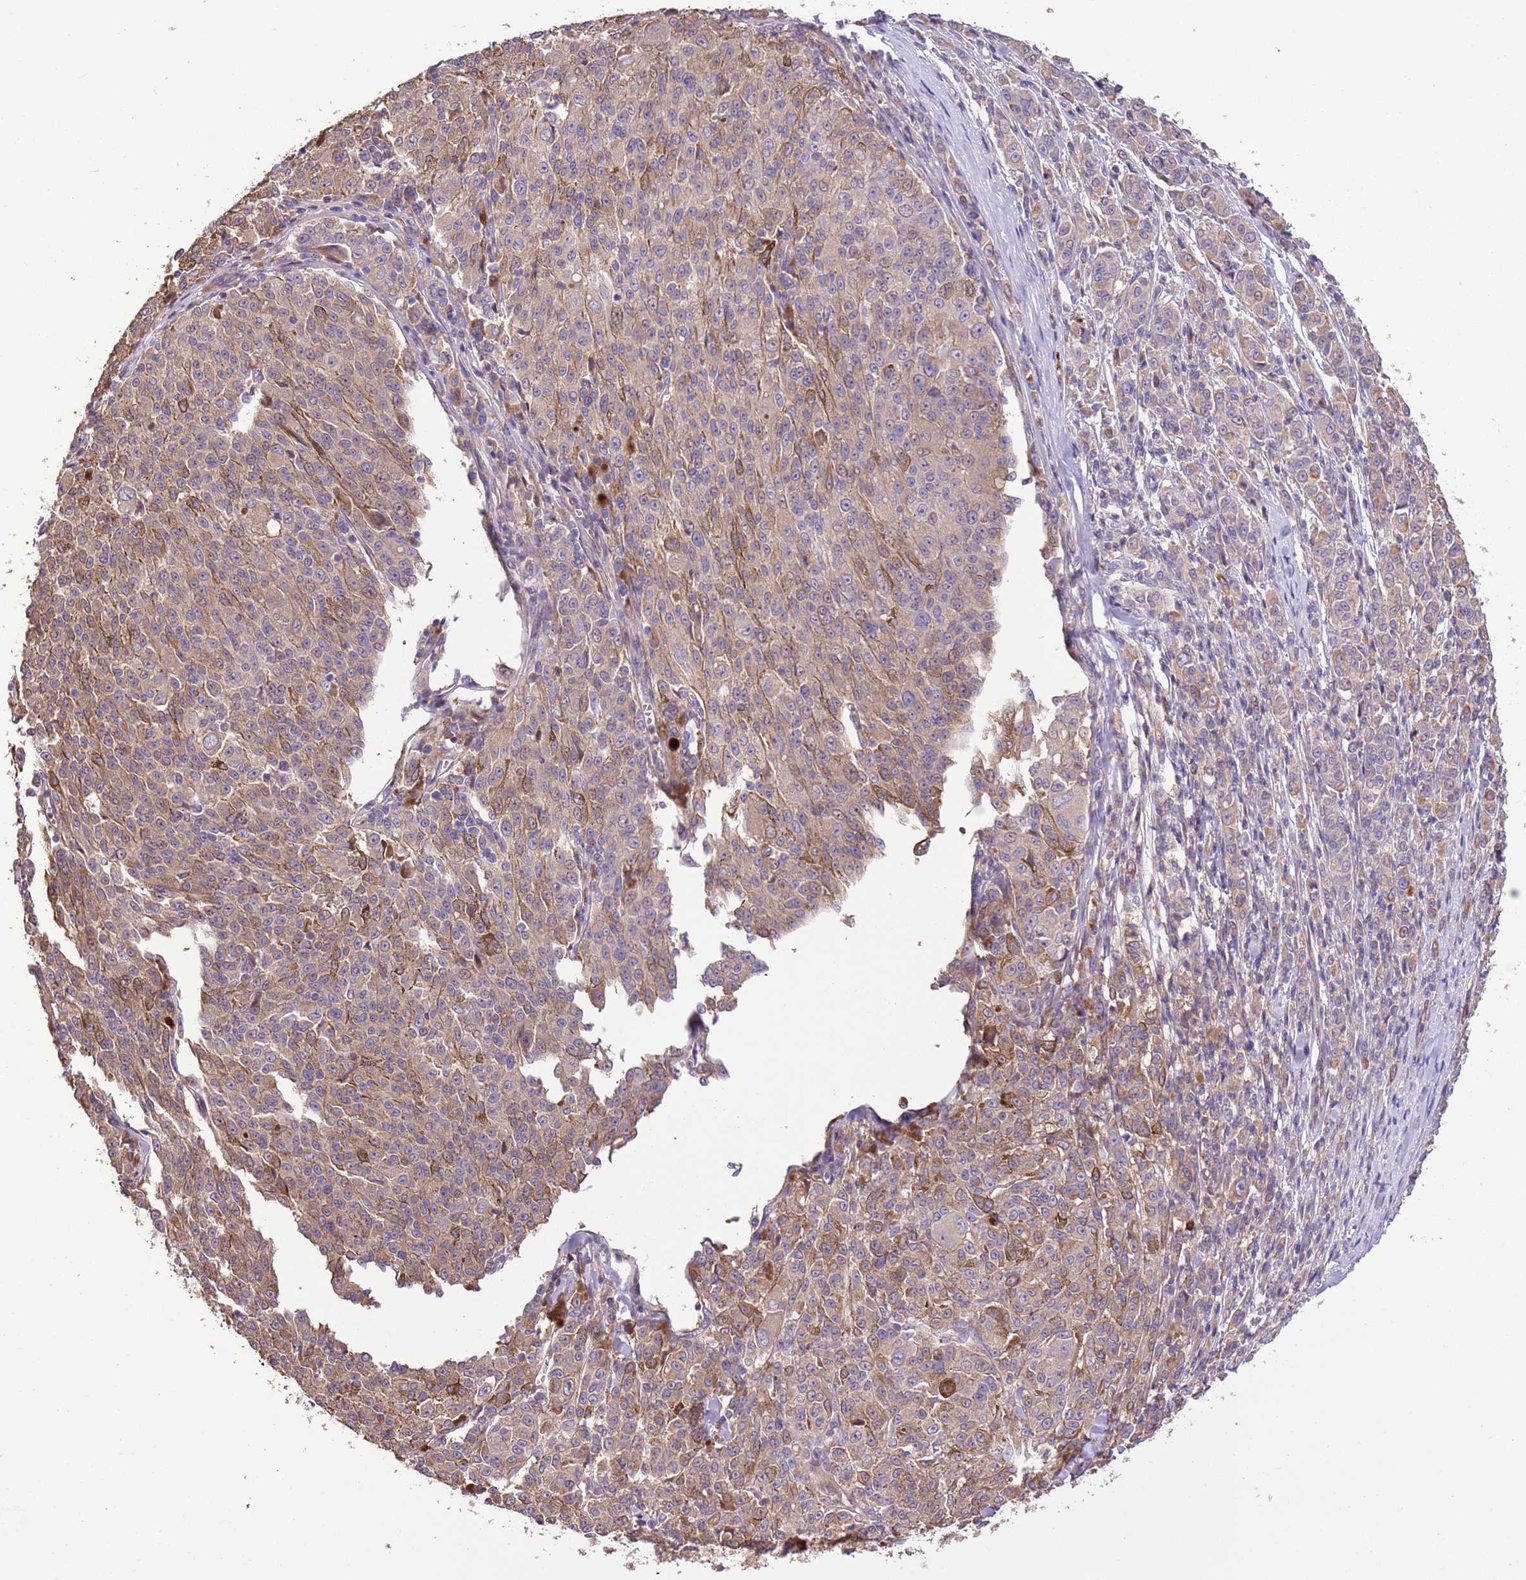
{"staining": {"intensity": "weak", "quantity": "<25%", "location": "cytoplasmic/membranous"}, "tissue": "melanoma", "cell_type": "Tumor cells", "image_type": "cancer", "snomed": [{"axis": "morphology", "description": "Malignant melanoma, NOS"}, {"axis": "topography", "description": "Skin"}], "caption": "Immunohistochemistry (IHC) of melanoma displays no staining in tumor cells.", "gene": "FAM89B", "patient": {"sex": "female", "age": 52}}